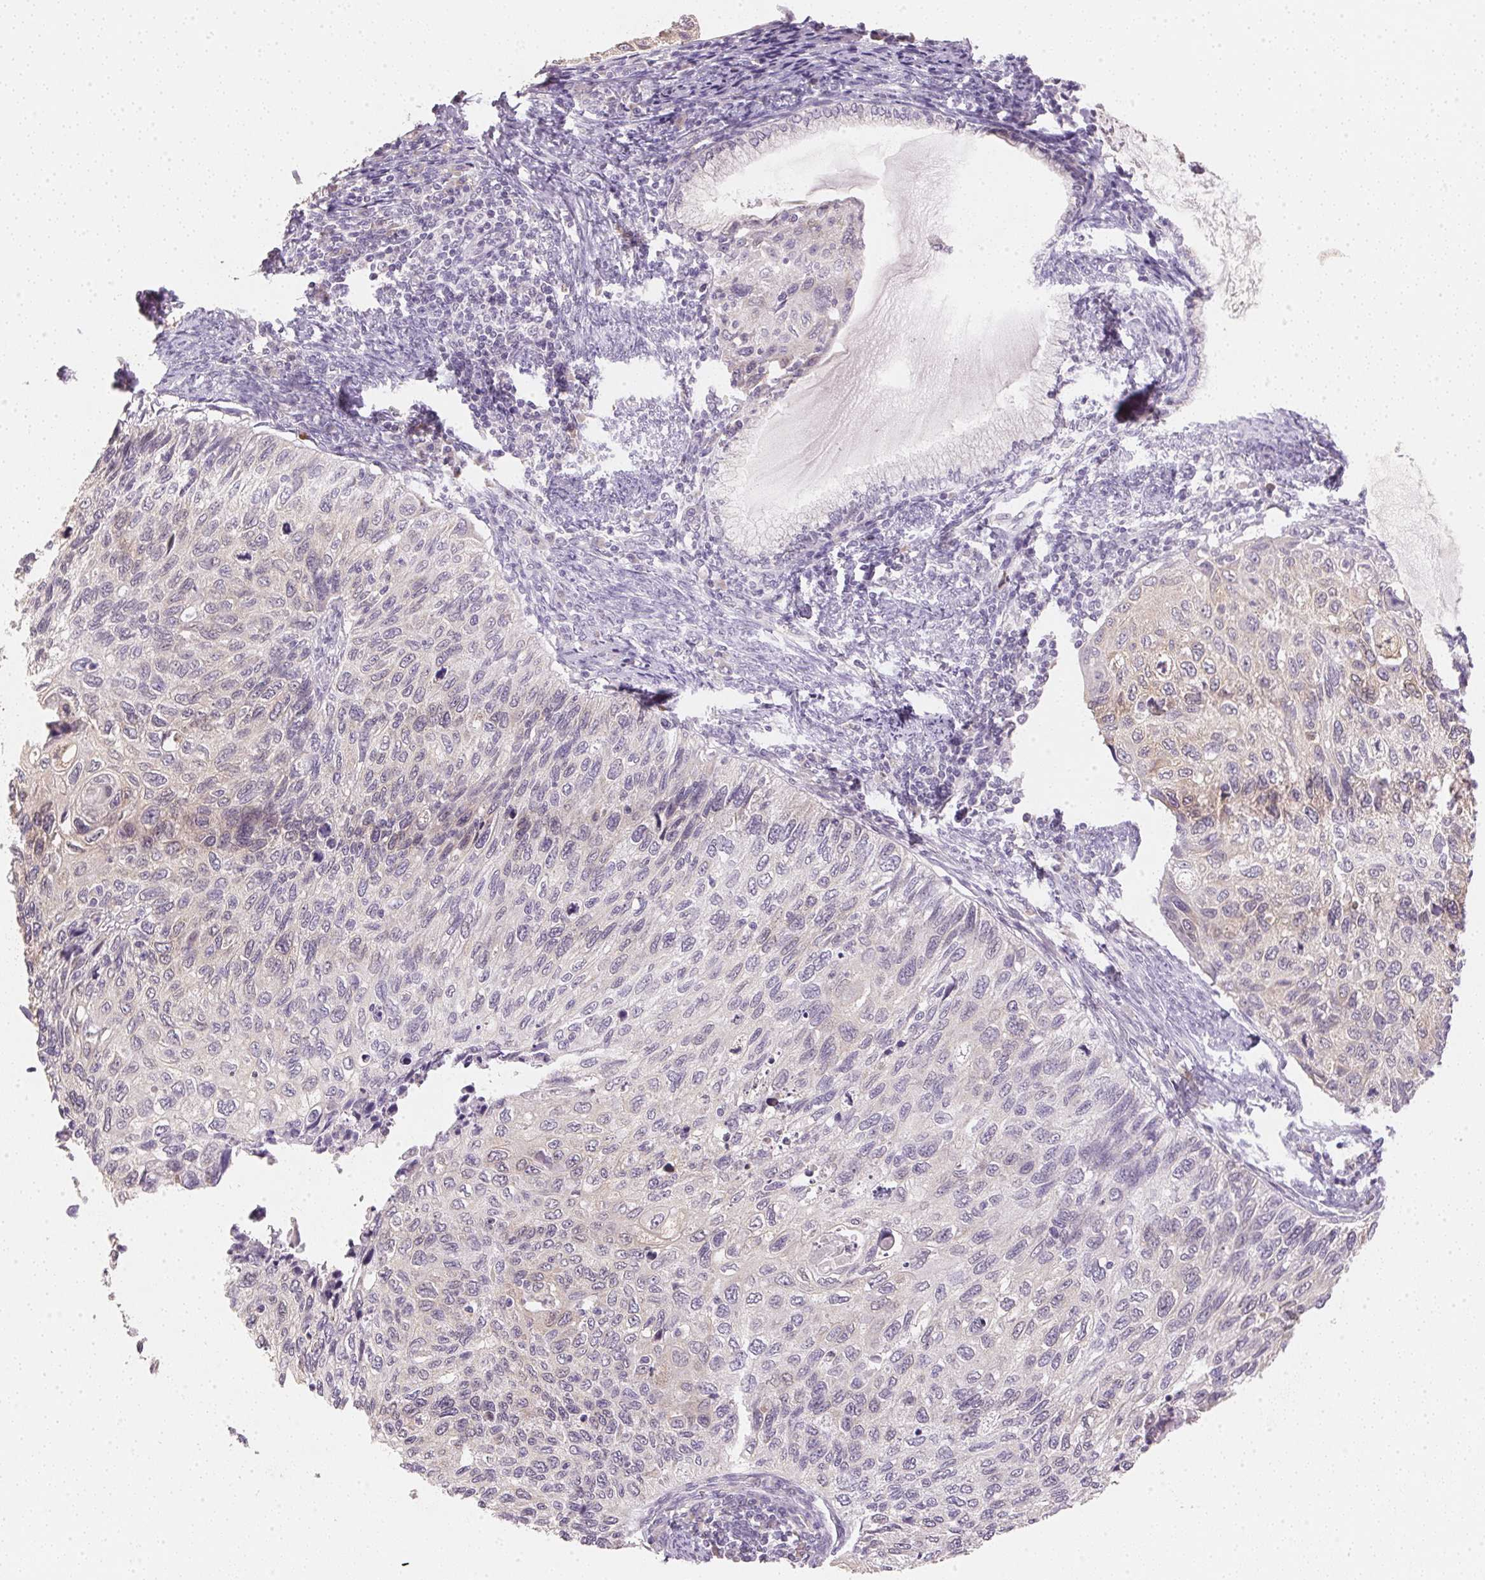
{"staining": {"intensity": "negative", "quantity": "none", "location": "none"}, "tissue": "cervical cancer", "cell_type": "Tumor cells", "image_type": "cancer", "snomed": [{"axis": "morphology", "description": "Squamous cell carcinoma, NOS"}, {"axis": "topography", "description": "Cervix"}], "caption": "The histopathology image demonstrates no significant positivity in tumor cells of cervical squamous cell carcinoma.", "gene": "DHCR24", "patient": {"sex": "female", "age": 70}}